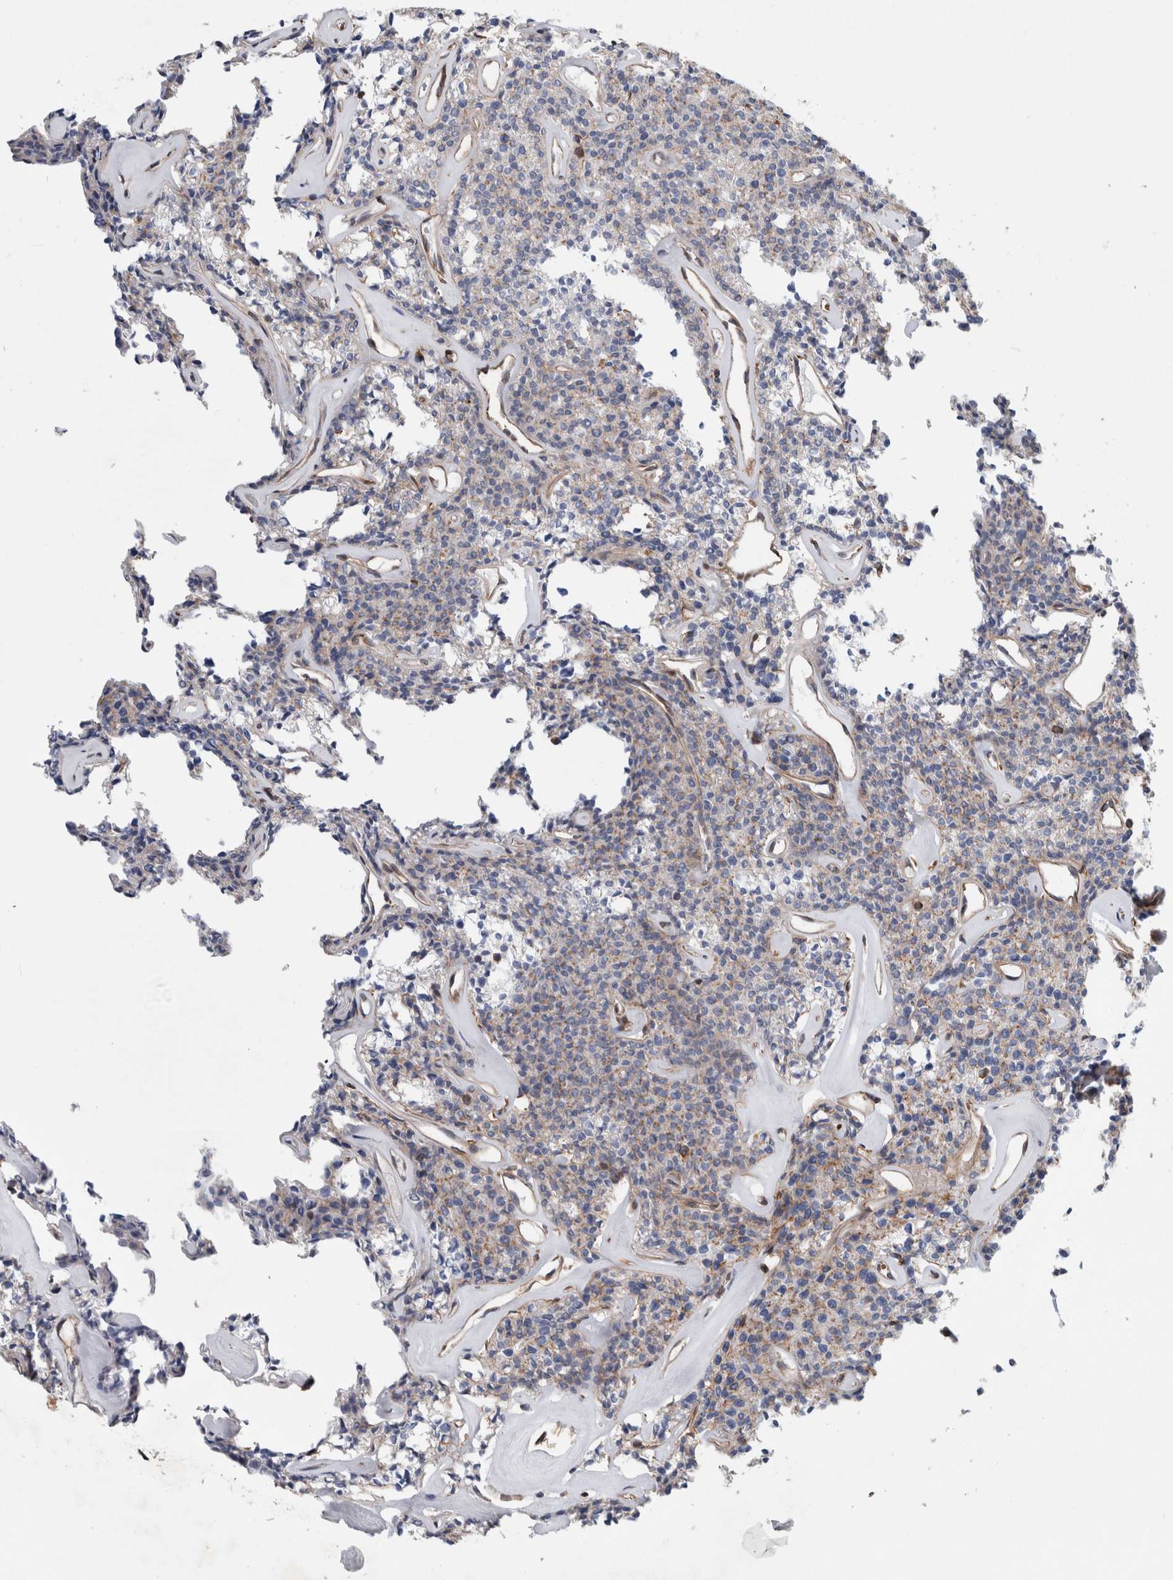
{"staining": {"intensity": "moderate", "quantity": "<25%", "location": "cytoplasmic/membranous"}, "tissue": "parathyroid gland", "cell_type": "Glandular cells", "image_type": "normal", "snomed": [{"axis": "morphology", "description": "Normal tissue, NOS"}, {"axis": "topography", "description": "Parathyroid gland"}], "caption": "Immunohistochemistry (IHC) of benign human parathyroid gland exhibits low levels of moderate cytoplasmic/membranous staining in approximately <25% of glandular cells.", "gene": "PLEC", "patient": {"sex": "male", "age": 46}}